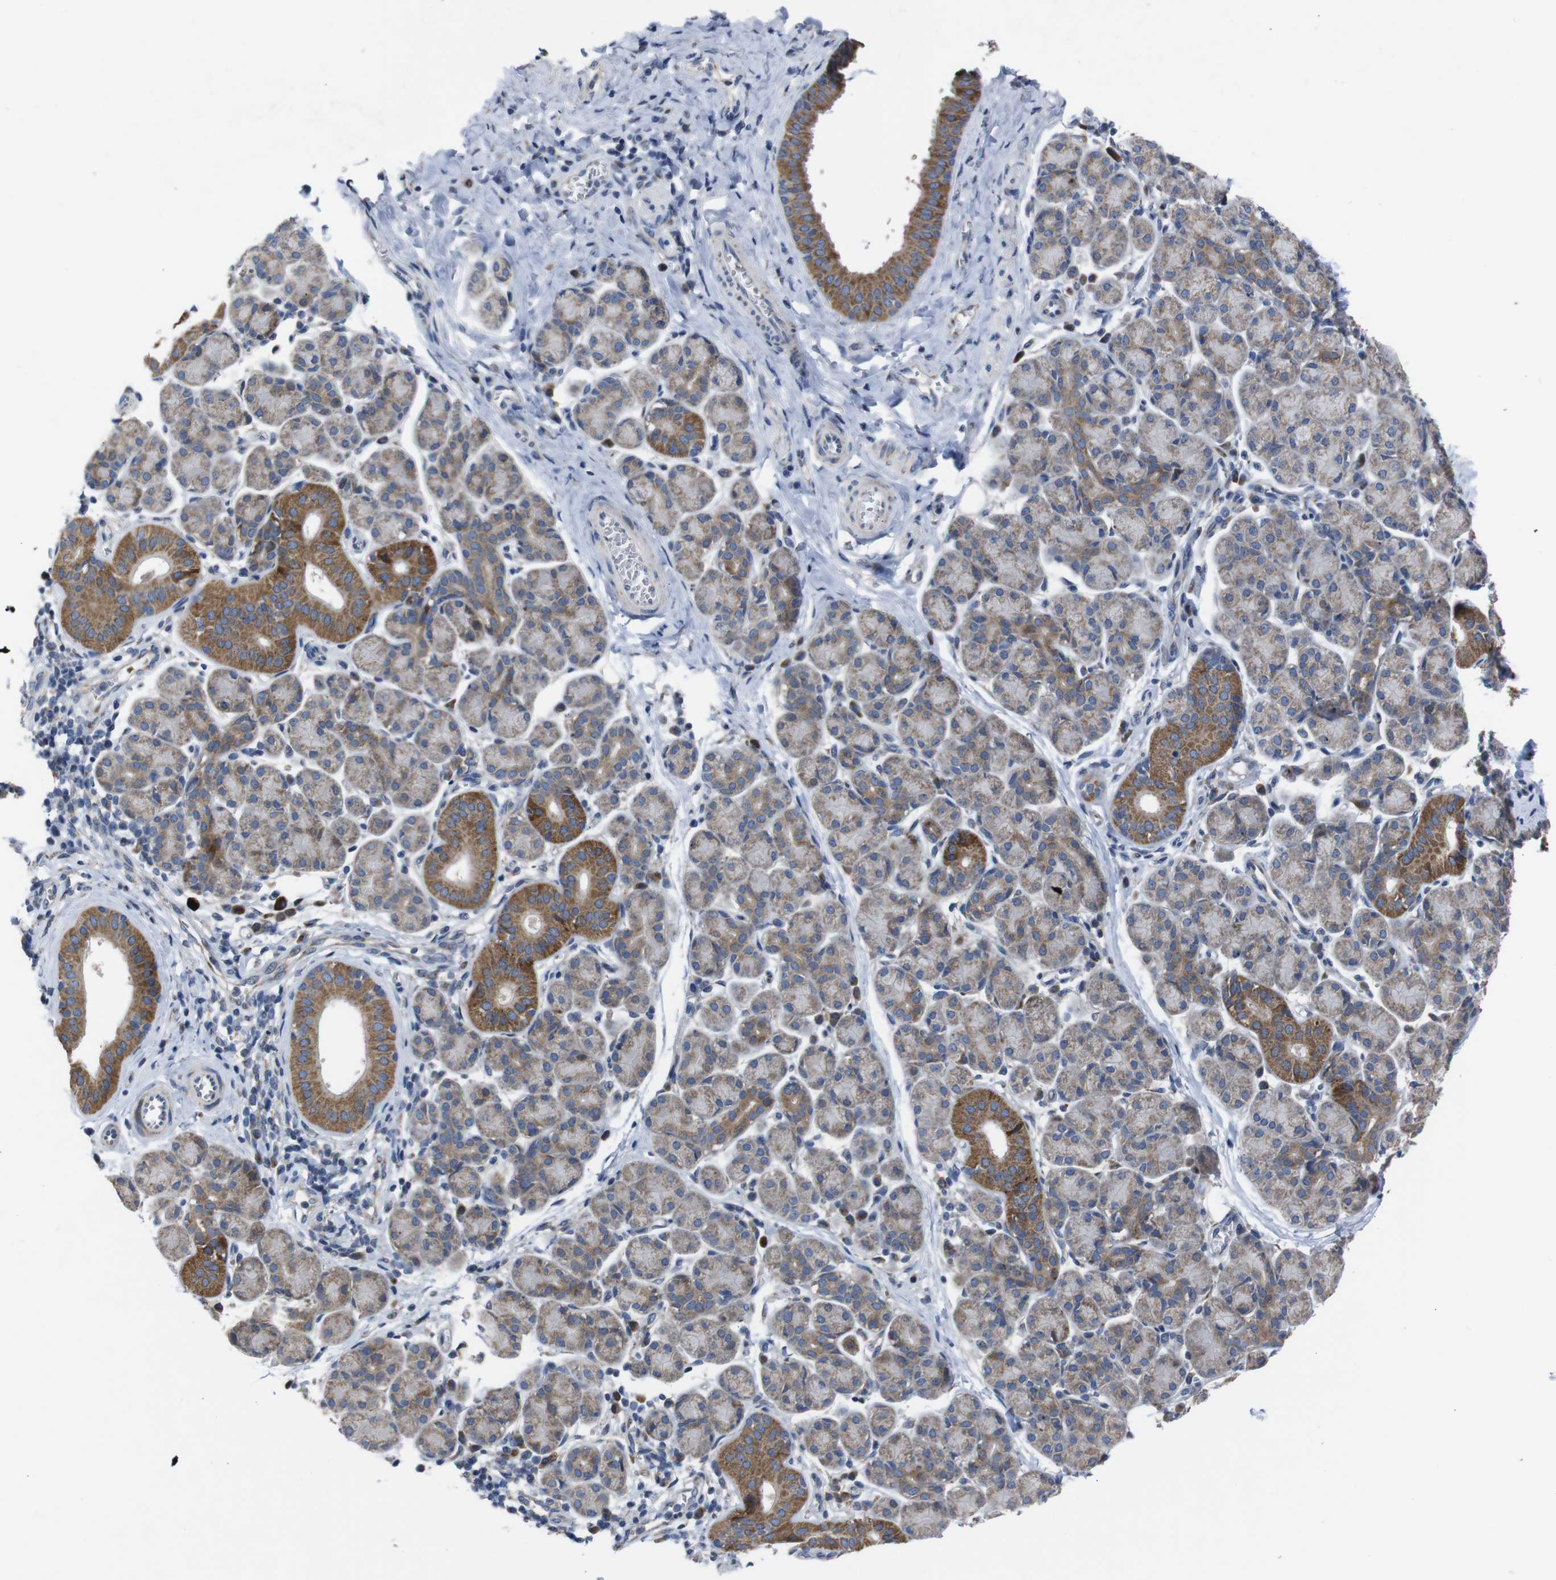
{"staining": {"intensity": "moderate", "quantity": "25%-75%", "location": "cytoplasmic/membranous"}, "tissue": "salivary gland", "cell_type": "Glandular cells", "image_type": "normal", "snomed": [{"axis": "morphology", "description": "Normal tissue, NOS"}, {"axis": "morphology", "description": "Inflammation, NOS"}, {"axis": "topography", "description": "Lymph node"}, {"axis": "topography", "description": "Salivary gland"}], "caption": "Immunohistochemistry (IHC) (DAB (3,3'-diaminobenzidine)) staining of normal human salivary gland exhibits moderate cytoplasmic/membranous protein expression in about 25%-75% of glandular cells. (DAB (3,3'-diaminobenzidine) IHC with brightfield microscopy, high magnification).", "gene": "CHST10", "patient": {"sex": "male", "age": 3}}